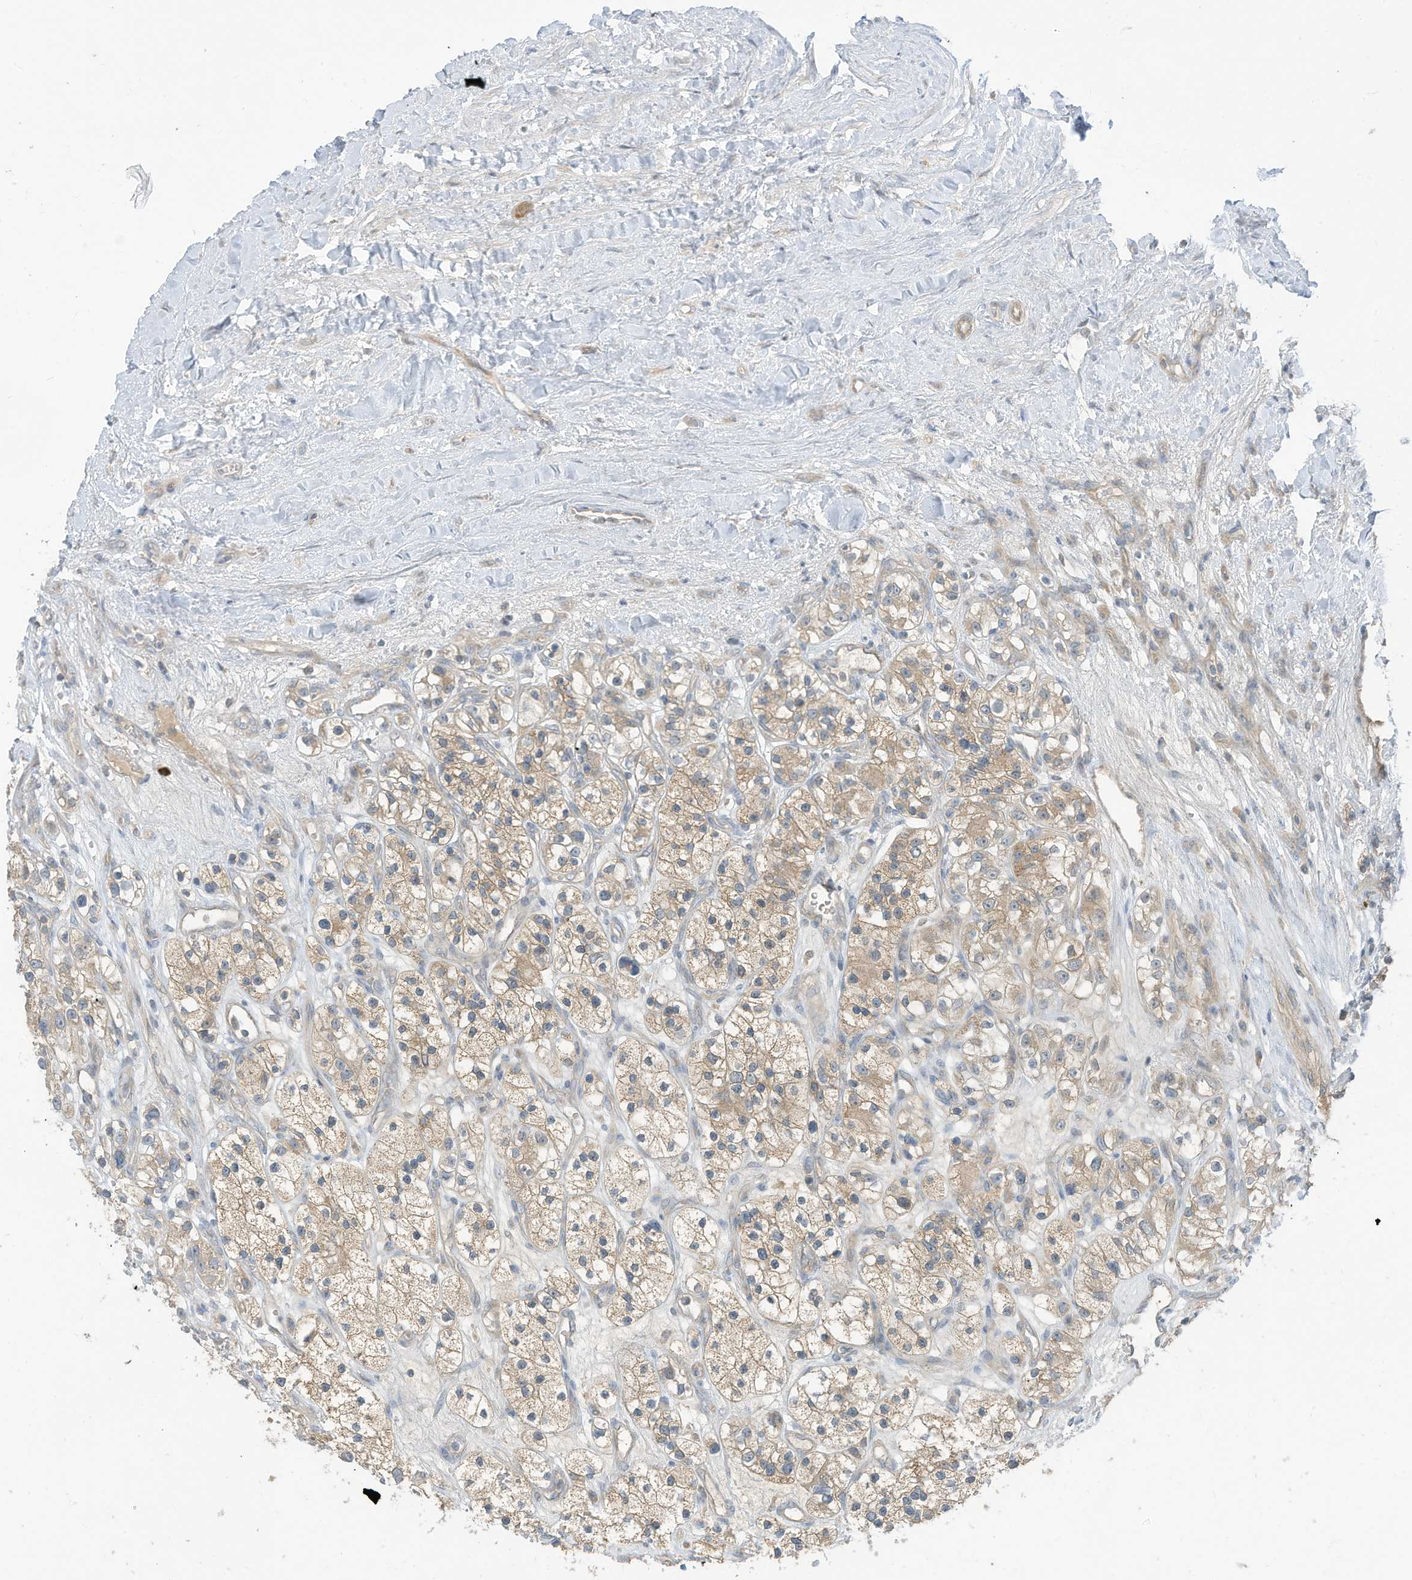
{"staining": {"intensity": "weak", "quantity": "25%-75%", "location": "cytoplasmic/membranous"}, "tissue": "renal cancer", "cell_type": "Tumor cells", "image_type": "cancer", "snomed": [{"axis": "morphology", "description": "Adenocarcinoma, NOS"}, {"axis": "topography", "description": "Kidney"}], "caption": "The immunohistochemical stain highlights weak cytoplasmic/membranous staining in tumor cells of renal cancer (adenocarcinoma) tissue.", "gene": "LRRN2", "patient": {"sex": "female", "age": 57}}